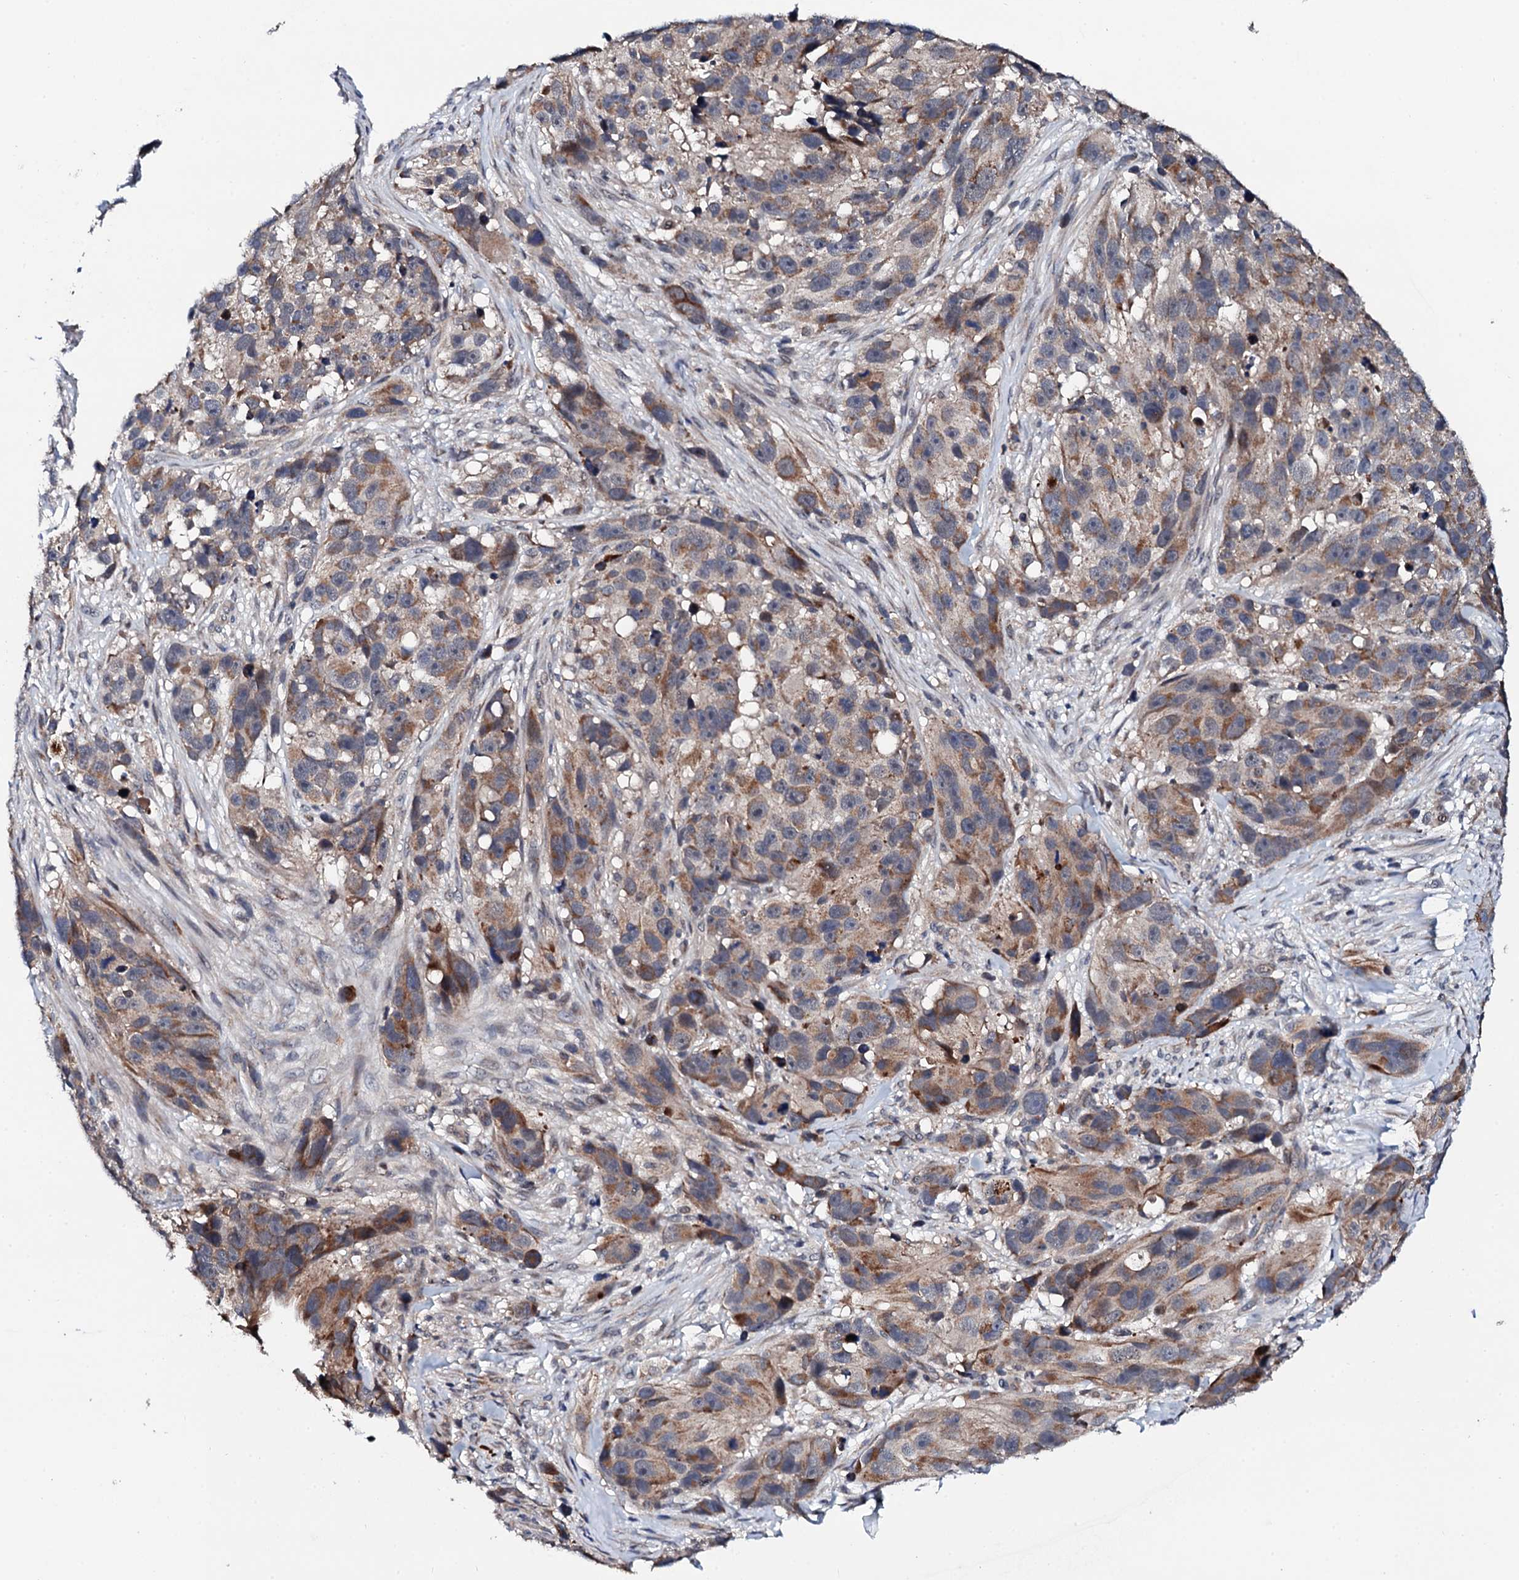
{"staining": {"intensity": "moderate", "quantity": ">75%", "location": "cytoplasmic/membranous"}, "tissue": "melanoma", "cell_type": "Tumor cells", "image_type": "cancer", "snomed": [{"axis": "morphology", "description": "Malignant melanoma, NOS"}, {"axis": "topography", "description": "Skin"}], "caption": "Melanoma stained for a protein (brown) reveals moderate cytoplasmic/membranous positive expression in approximately >75% of tumor cells.", "gene": "COG4", "patient": {"sex": "male", "age": 84}}